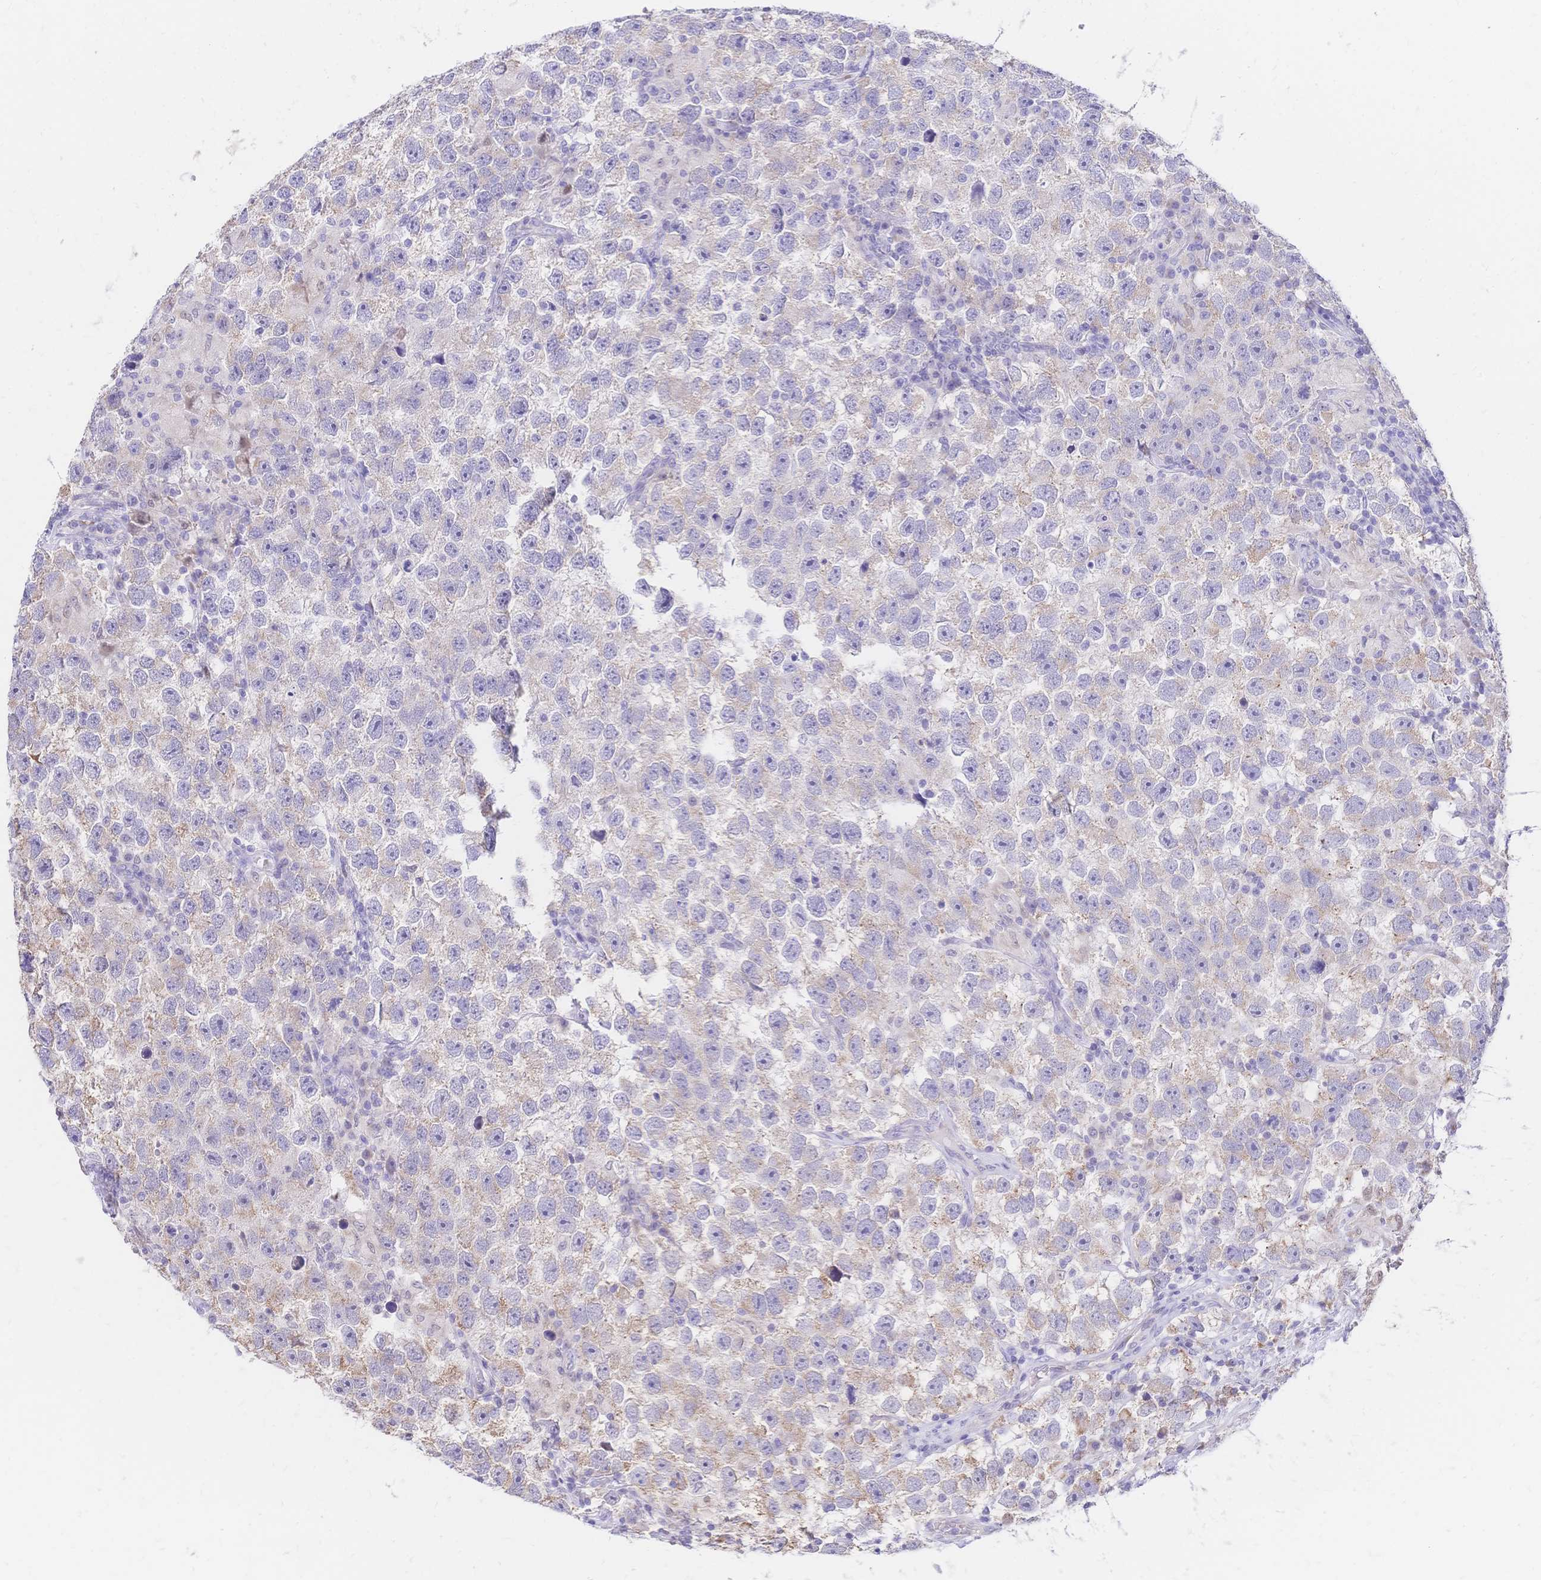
{"staining": {"intensity": "weak", "quantity": "<25%", "location": "cytoplasmic/membranous"}, "tissue": "testis cancer", "cell_type": "Tumor cells", "image_type": "cancer", "snomed": [{"axis": "morphology", "description": "Seminoma, NOS"}, {"axis": "topography", "description": "Testis"}], "caption": "This is an immunohistochemistry photomicrograph of testis seminoma. There is no expression in tumor cells.", "gene": "CLEC18B", "patient": {"sex": "male", "age": 26}}